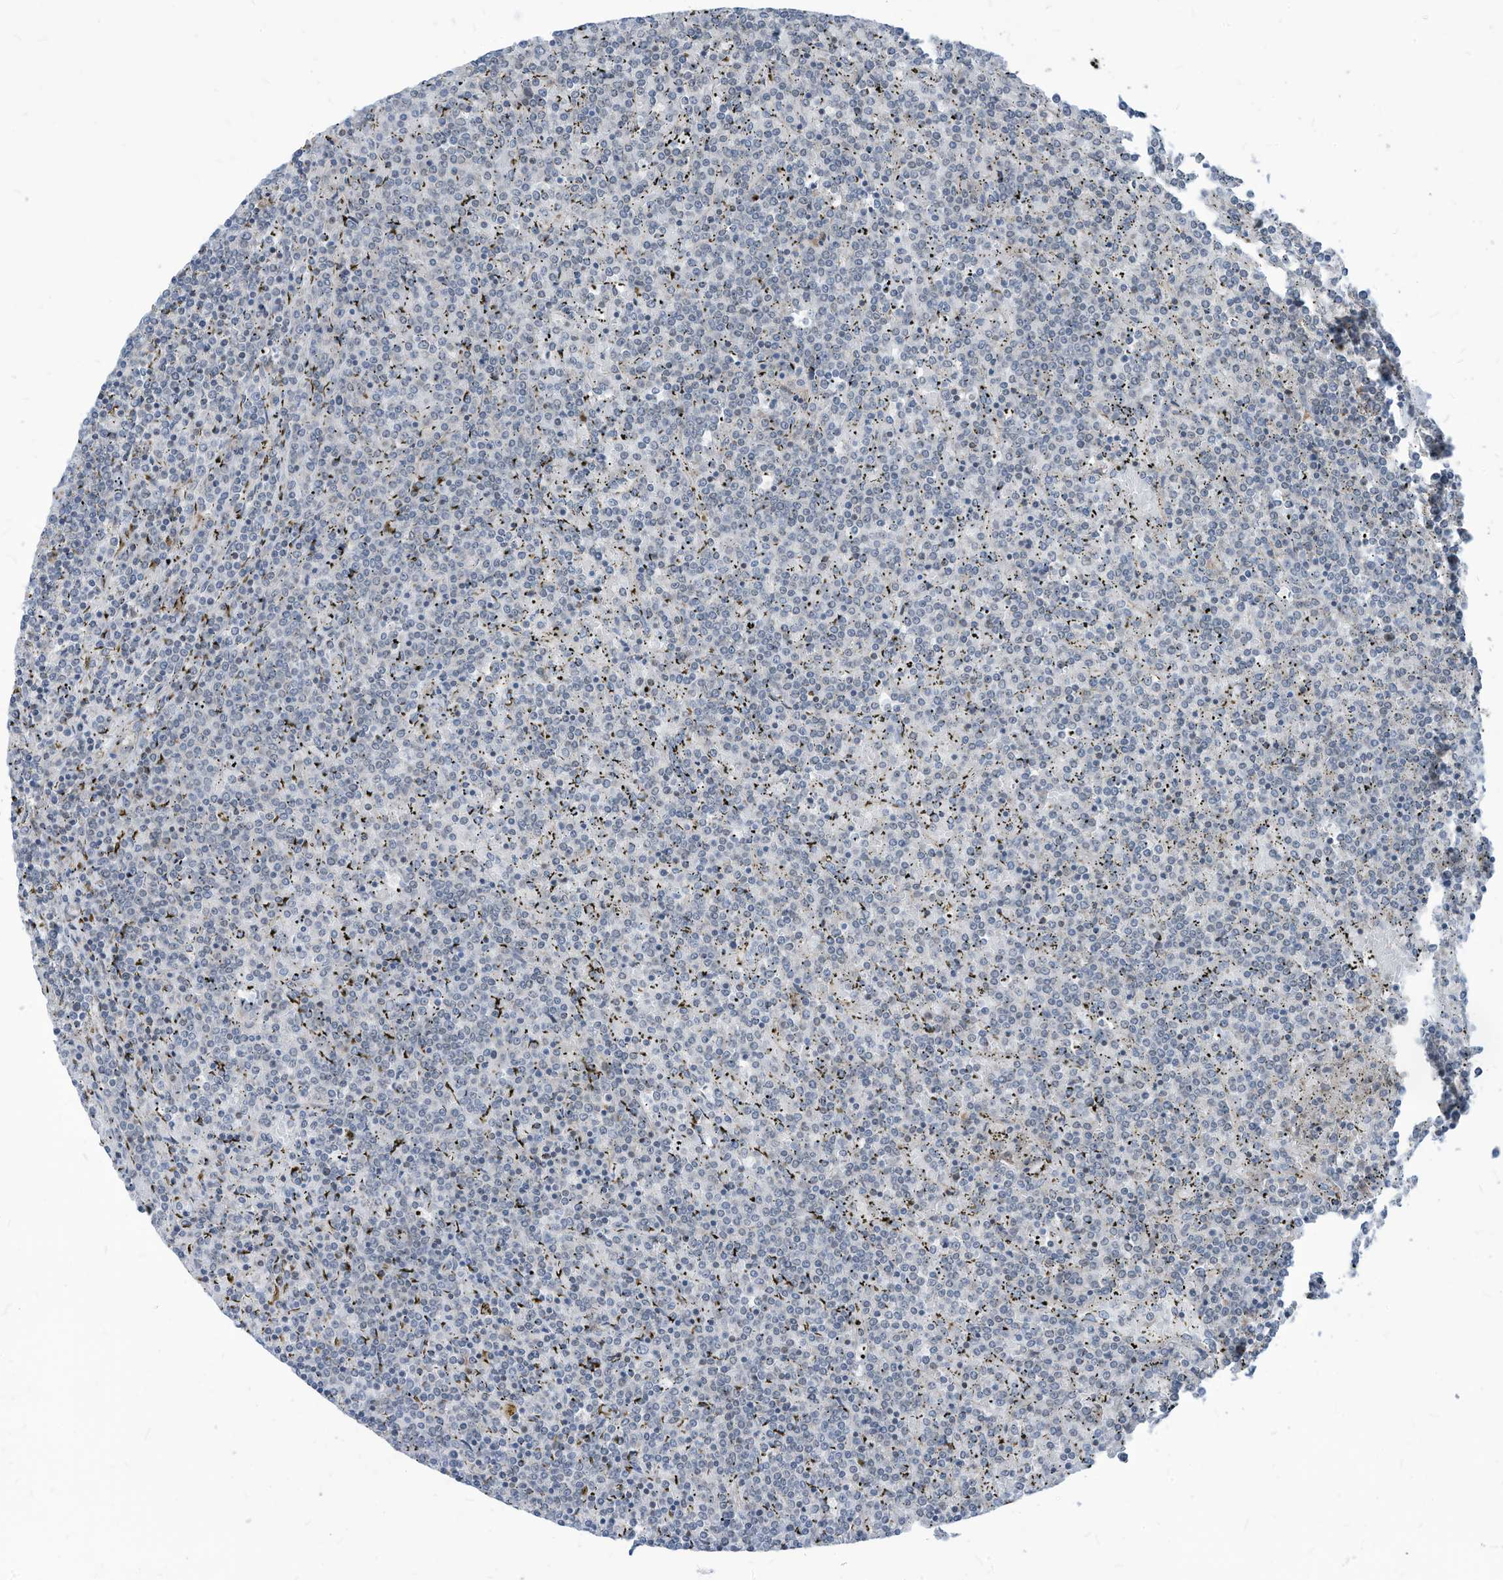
{"staining": {"intensity": "negative", "quantity": "none", "location": "none"}, "tissue": "lymphoma", "cell_type": "Tumor cells", "image_type": "cancer", "snomed": [{"axis": "morphology", "description": "Malignant lymphoma, non-Hodgkin's type, Low grade"}, {"axis": "topography", "description": "Spleen"}], "caption": "Immunohistochemical staining of lymphoma shows no significant expression in tumor cells.", "gene": "GPATCH3", "patient": {"sex": "female", "age": 19}}